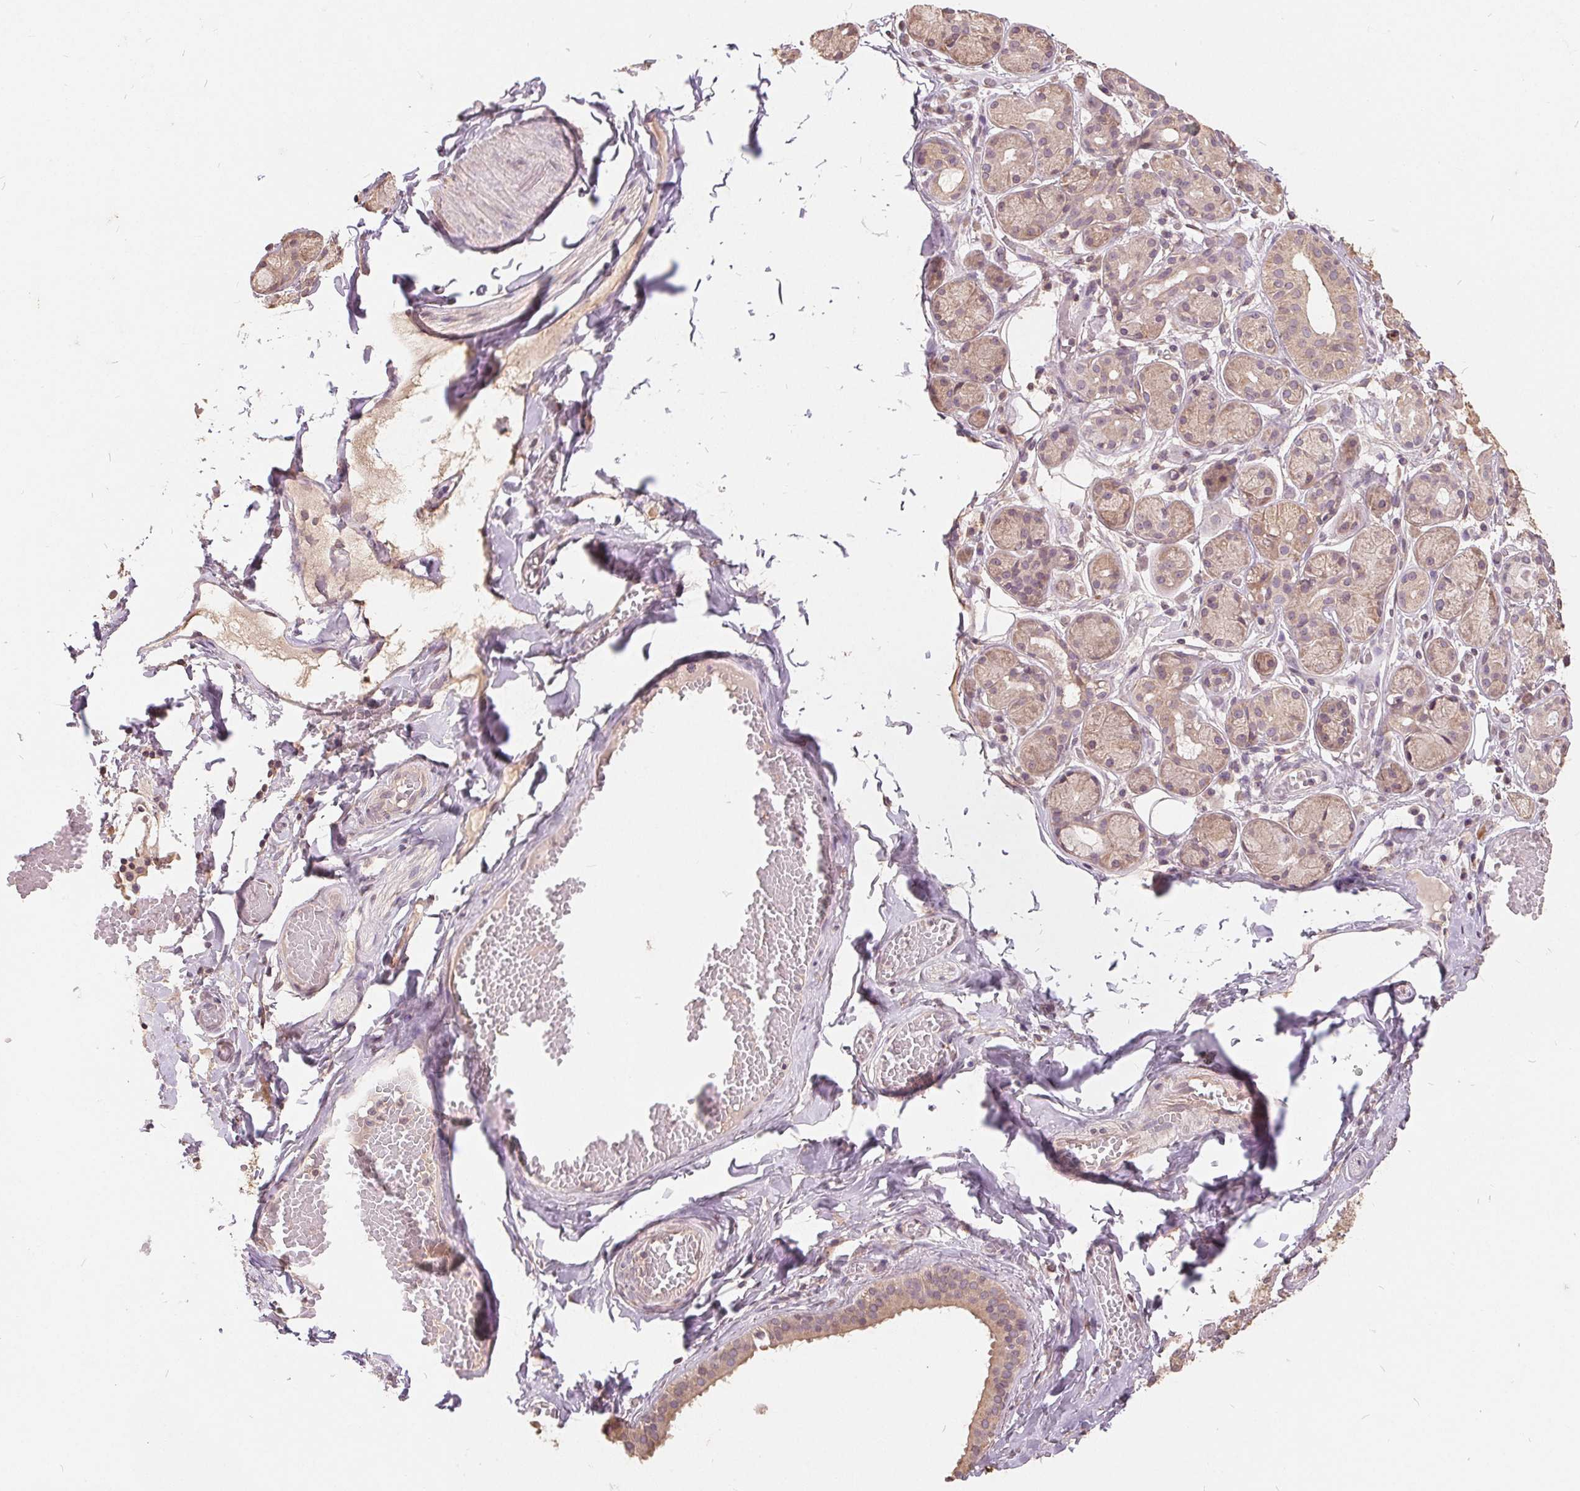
{"staining": {"intensity": "weak", "quantity": "25%-75%", "location": "cytoplasmic/membranous"}, "tissue": "salivary gland", "cell_type": "Glandular cells", "image_type": "normal", "snomed": [{"axis": "morphology", "description": "Normal tissue, NOS"}, {"axis": "topography", "description": "Salivary gland"}, {"axis": "topography", "description": "Peripheral nerve tissue"}], "caption": "Benign salivary gland was stained to show a protein in brown. There is low levels of weak cytoplasmic/membranous positivity in approximately 25%-75% of glandular cells.", "gene": "CDIPT", "patient": {"sex": "male", "age": 71}}